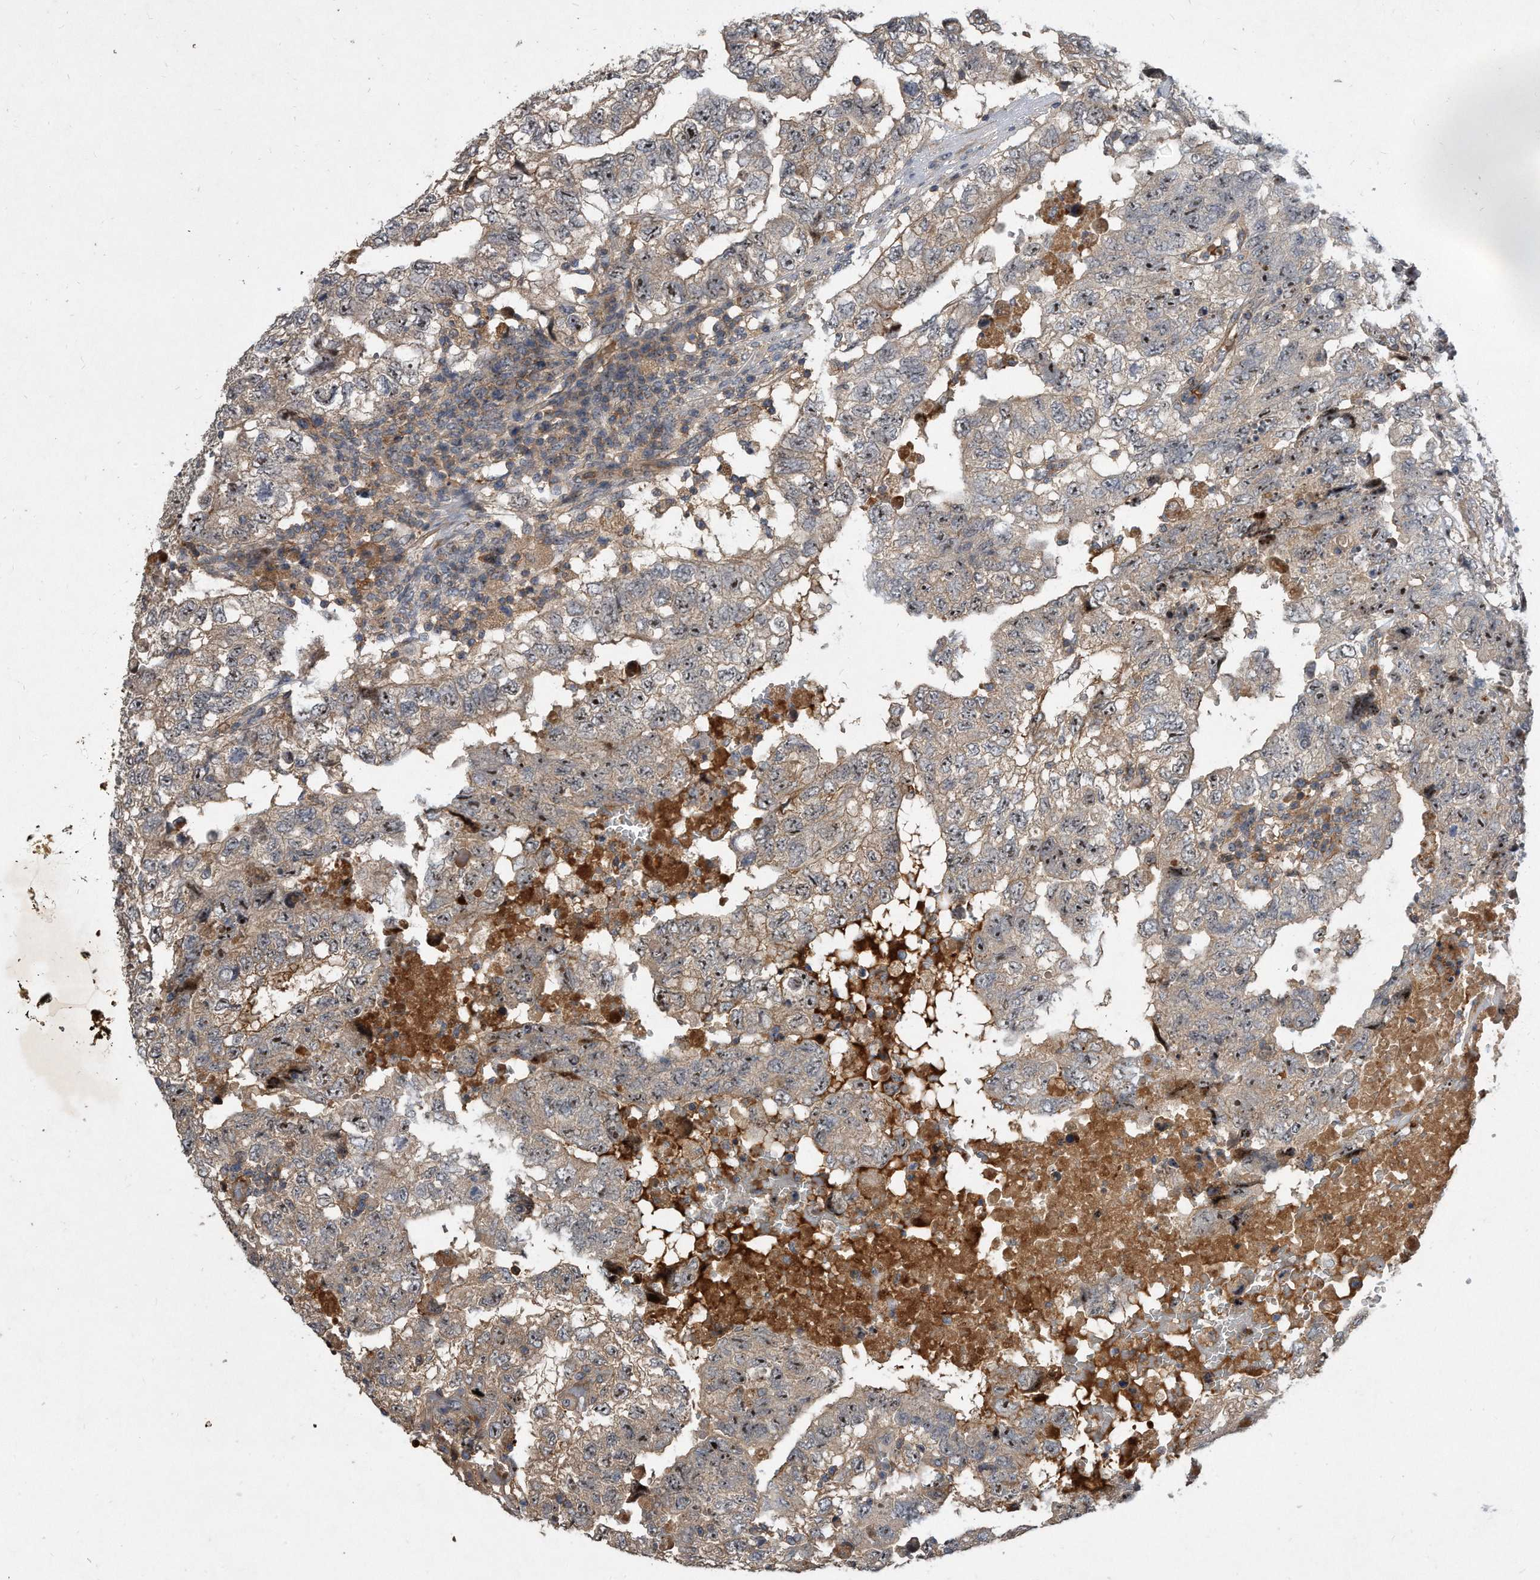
{"staining": {"intensity": "moderate", "quantity": "25%-75%", "location": "cytoplasmic/membranous,nuclear"}, "tissue": "testis cancer", "cell_type": "Tumor cells", "image_type": "cancer", "snomed": [{"axis": "morphology", "description": "Carcinoma, Embryonal, NOS"}, {"axis": "topography", "description": "Testis"}], "caption": "IHC of human embryonal carcinoma (testis) reveals medium levels of moderate cytoplasmic/membranous and nuclear staining in about 25%-75% of tumor cells.", "gene": "PGBD2", "patient": {"sex": "male", "age": 36}}